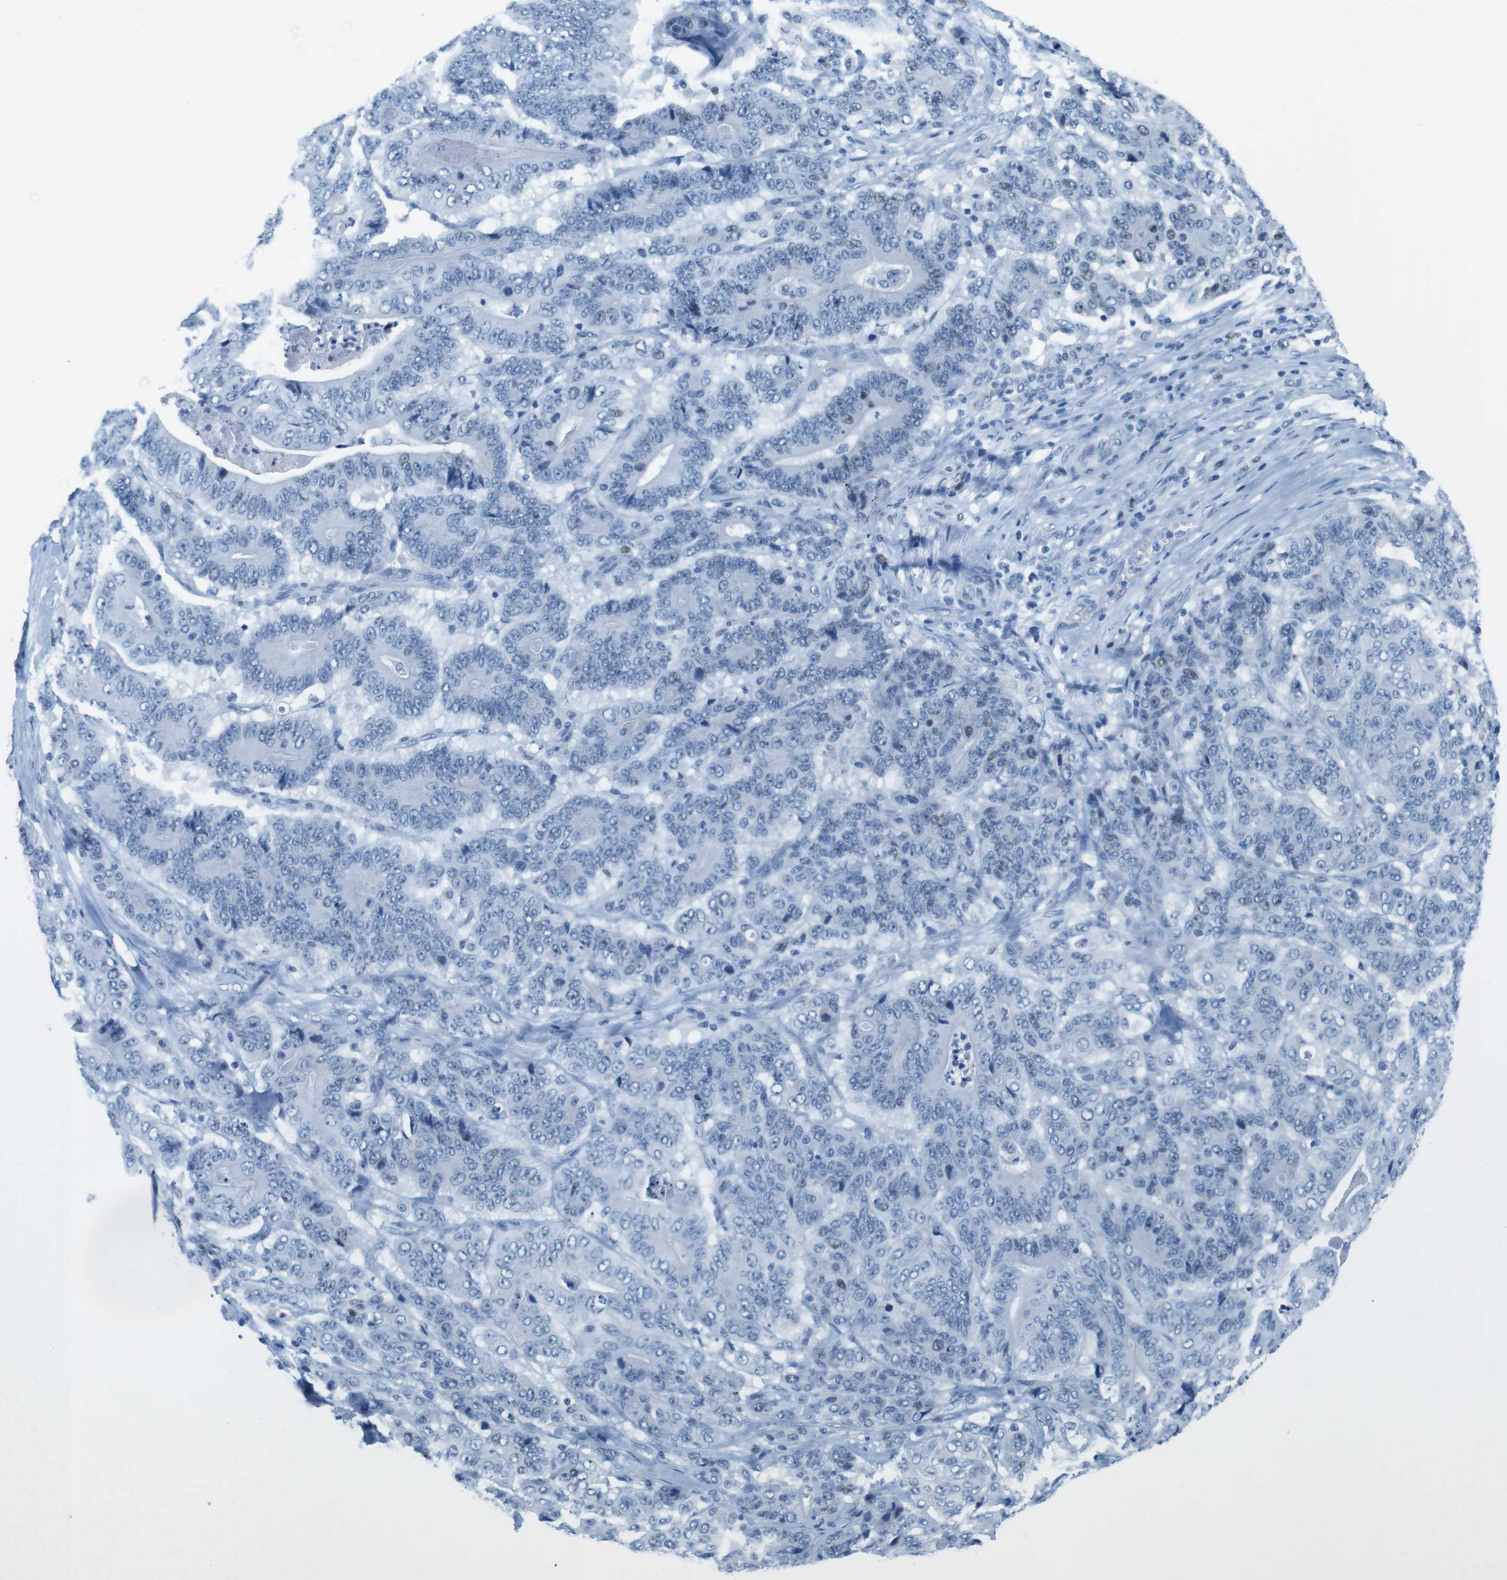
{"staining": {"intensity": "negative", "quantity": "none", "location": "none"}, "tissue": "stomach cancer", "cell_type": "Tumor cells", "image_type": "cancer", "snomed": [{"axis": "morphology", "description": "Adenocarcinoma, NOS"}, {"axis": "topography", "description": "Stomach"}], "caption": "Immunohistochemistry (IHC) image of human stomach cancer stained for a protein (brown), which exhibits no expression in tumor cells.", "gene": "CTAG1B", "patient": {"sex": "female", "age": 73}}